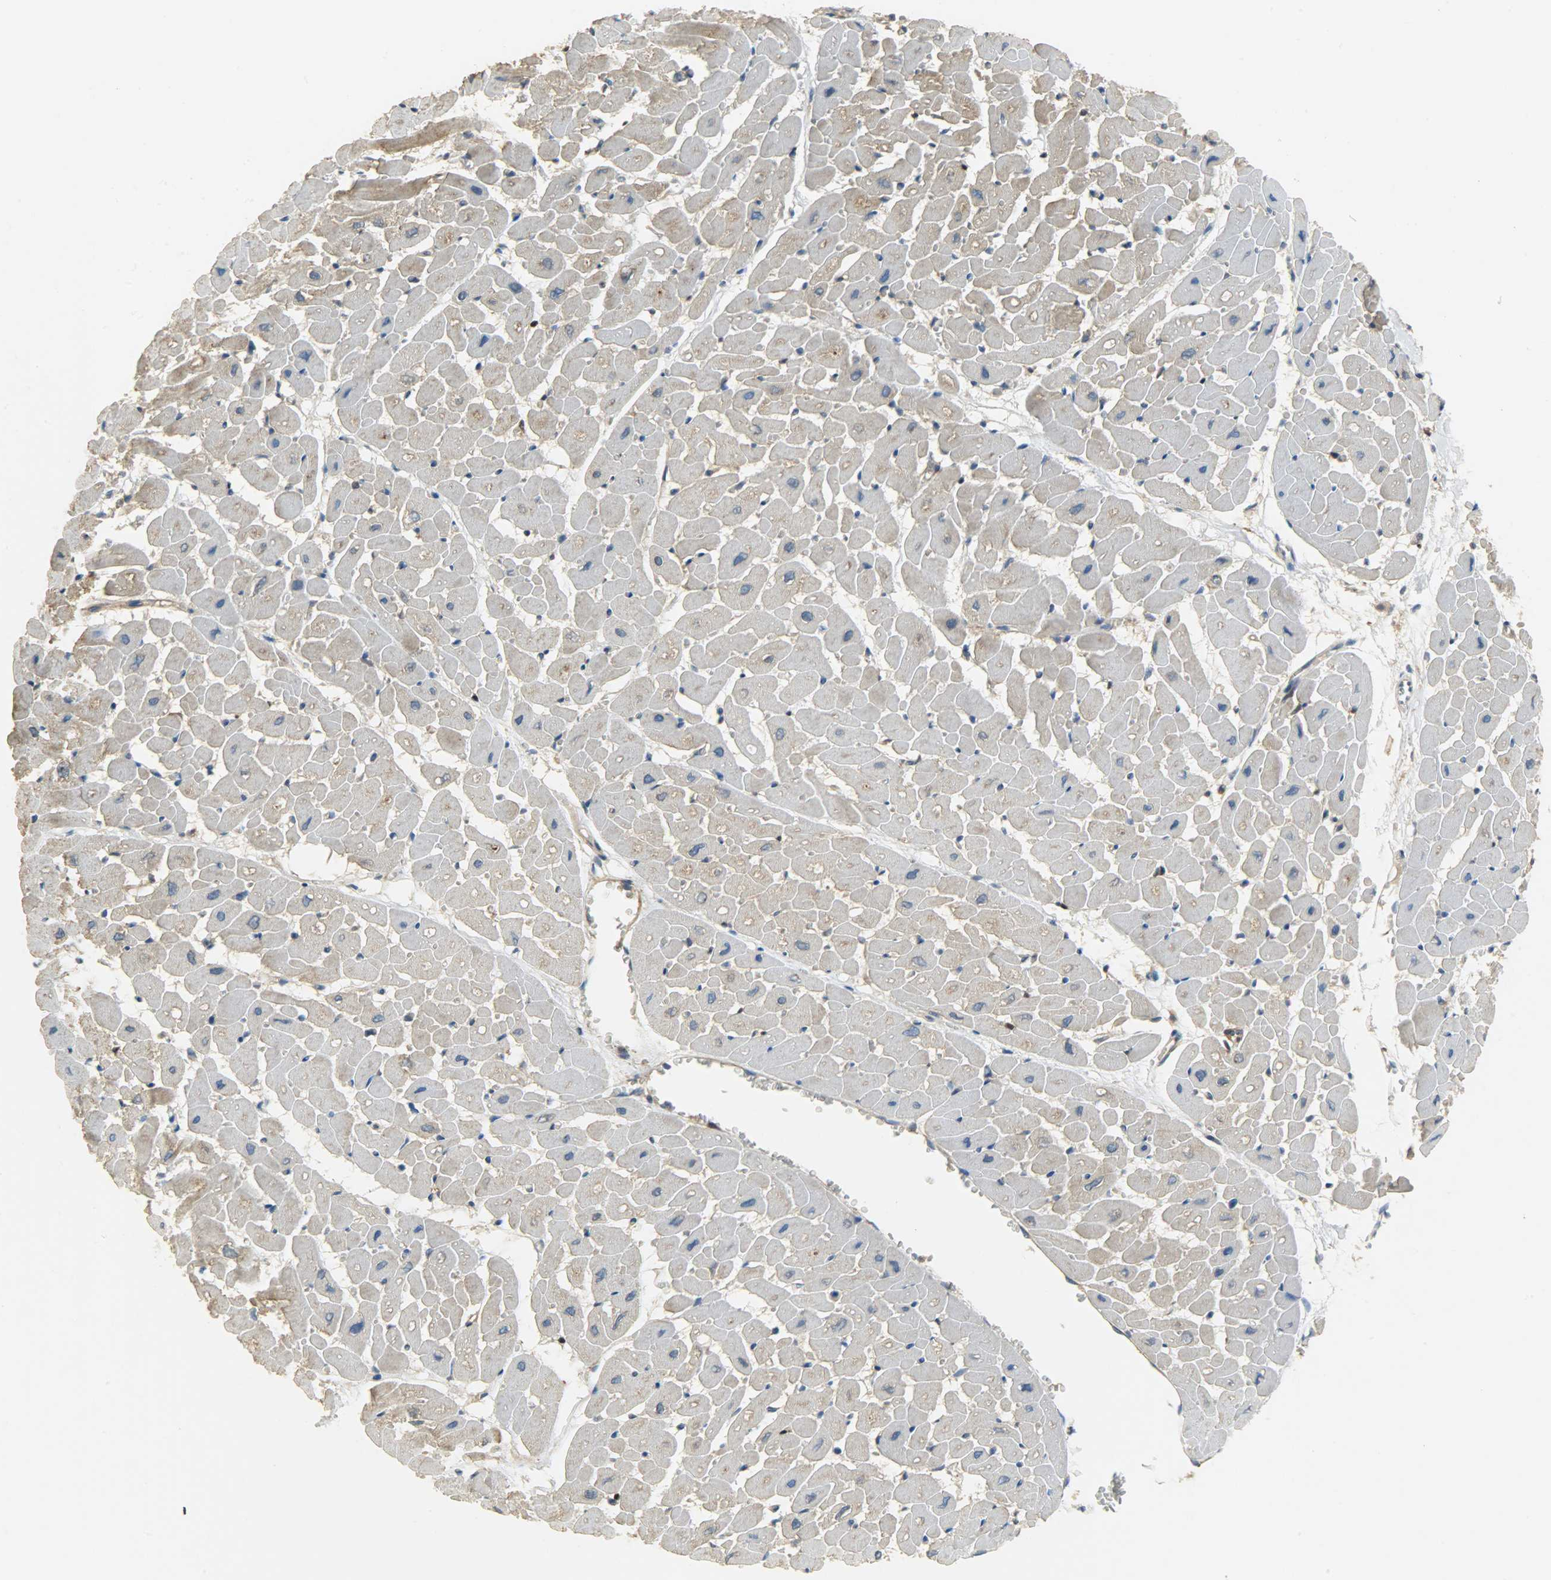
{"staining": {"intensity": "strong", "quantity": ">75%", "location": "cytoplasmic/membranous"}, "tissue": "heart muscle", "cell_type": "Cardiomyocytes", "image_type": "normal", "snomed": [{"axis": "morphology", "description": "Normal tissue, NOS"}, {"axis": "topography", "description": "Heart"}], "caption": "Human heart muscle stained with a brown dye displays strong cytoplasmic/membranous positive staining in approximately >75% of cardiomyocytes.", "gene": "C1orf198", "patient": {"sex": "male", "age": 45}}